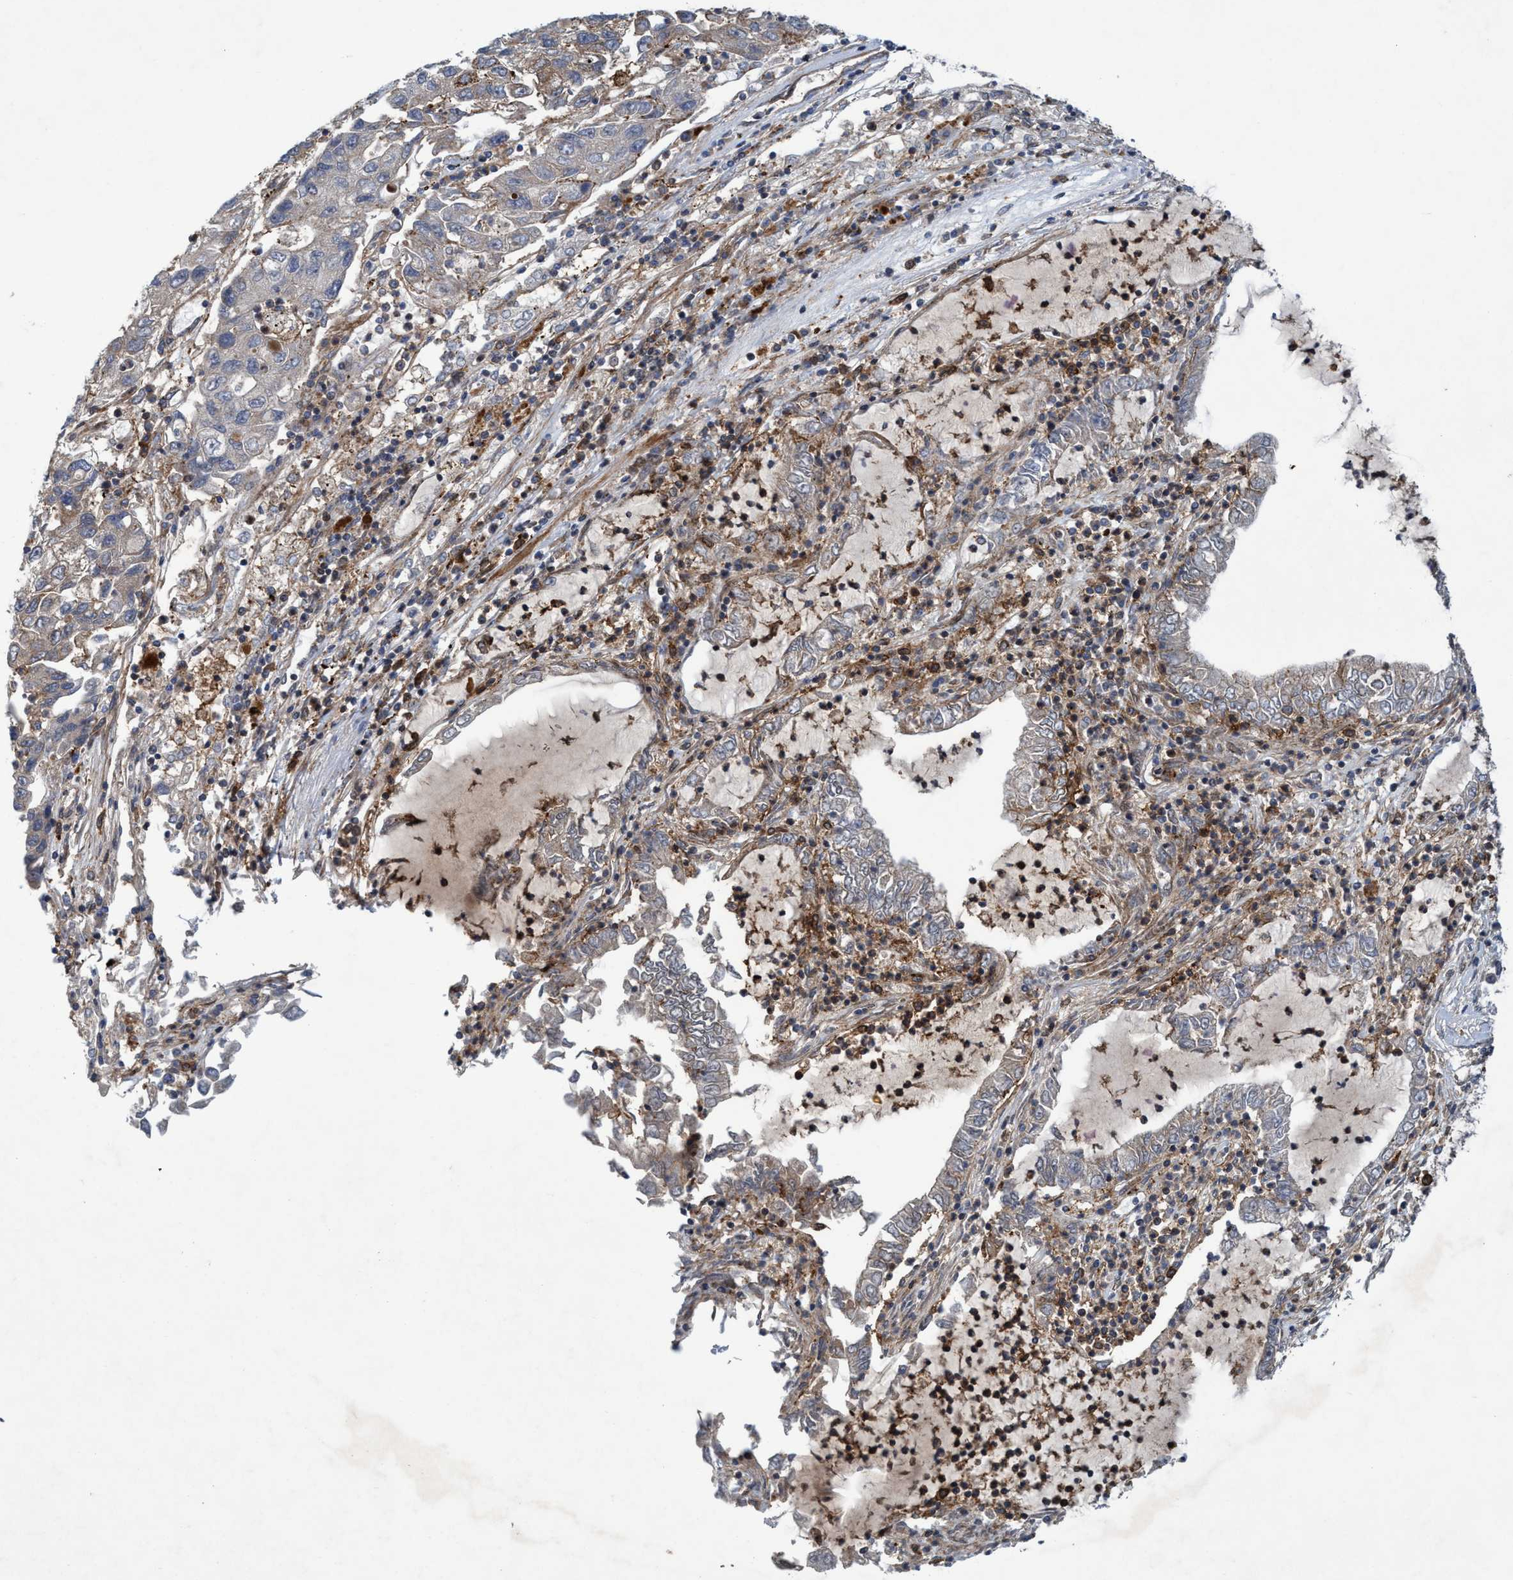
{"staining": {"intensity": "weak", "quantity": "25%-75%", "location": "cytoplasmic/membranous"}, "tissue": "lung cancer", "cell_type": "Tumor cells", "image_type": "cancer", "snomed": [{"axis": "morphology", "description": "Adenocarcinoma, NOS"}, {"axis": "topography", "description": "Lung"}], "caption": "This image shows IHC staining of lung adenocarcinoma, with low weak cytoplasmic/membranous positivity in about 25%-75% of tumor cells.", "gene": "SLC16A3", "patient": {"sex": "female", "age": 51}}